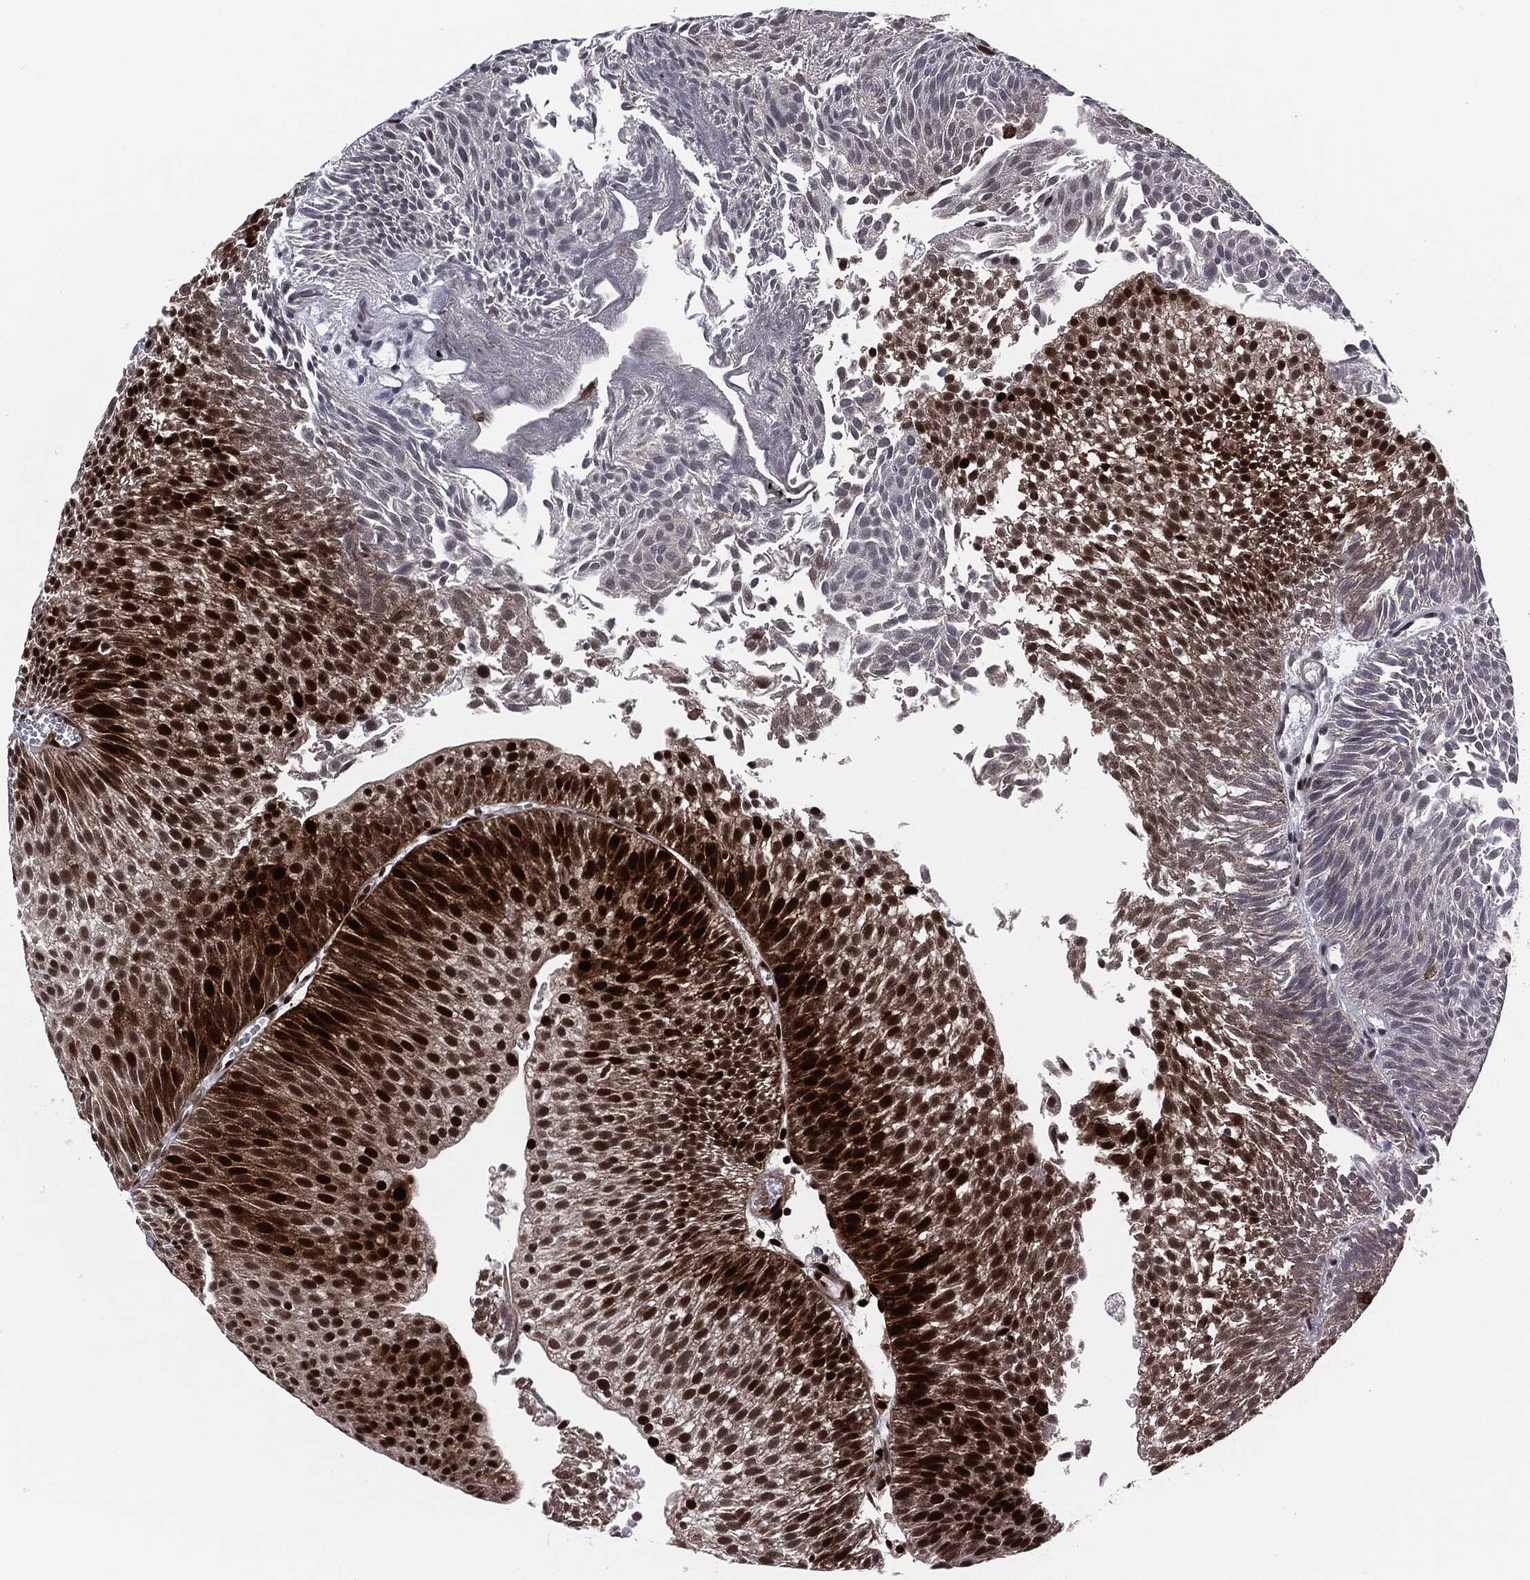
{"staining": {"intensity": "strong", "quantity": "25%-75%", "location": "nuclear"}, "tissue": "urothelial cancer", "cell_type": "Tumor cells", "image_type": "cancer", "snomed": [{"axis": "morphology", "description": "Urothelial carcinoma, Low grade"}, {"axis": "topography", "description": "Urinary bladder"}], "caption": "DAB immunohistochemical staining of low-grade urothelial carcinoma reveals strong nuclear protein positivity in about 25%-75% of tumor cells. The staining was performed using DAB (3,3'-diaminobenzidine), with brown indicating positive protein expression. Nuclei are stained blue with hematoxylin.", "gene": "AKT2", "patient": {"sex": "male", "age": 65}}